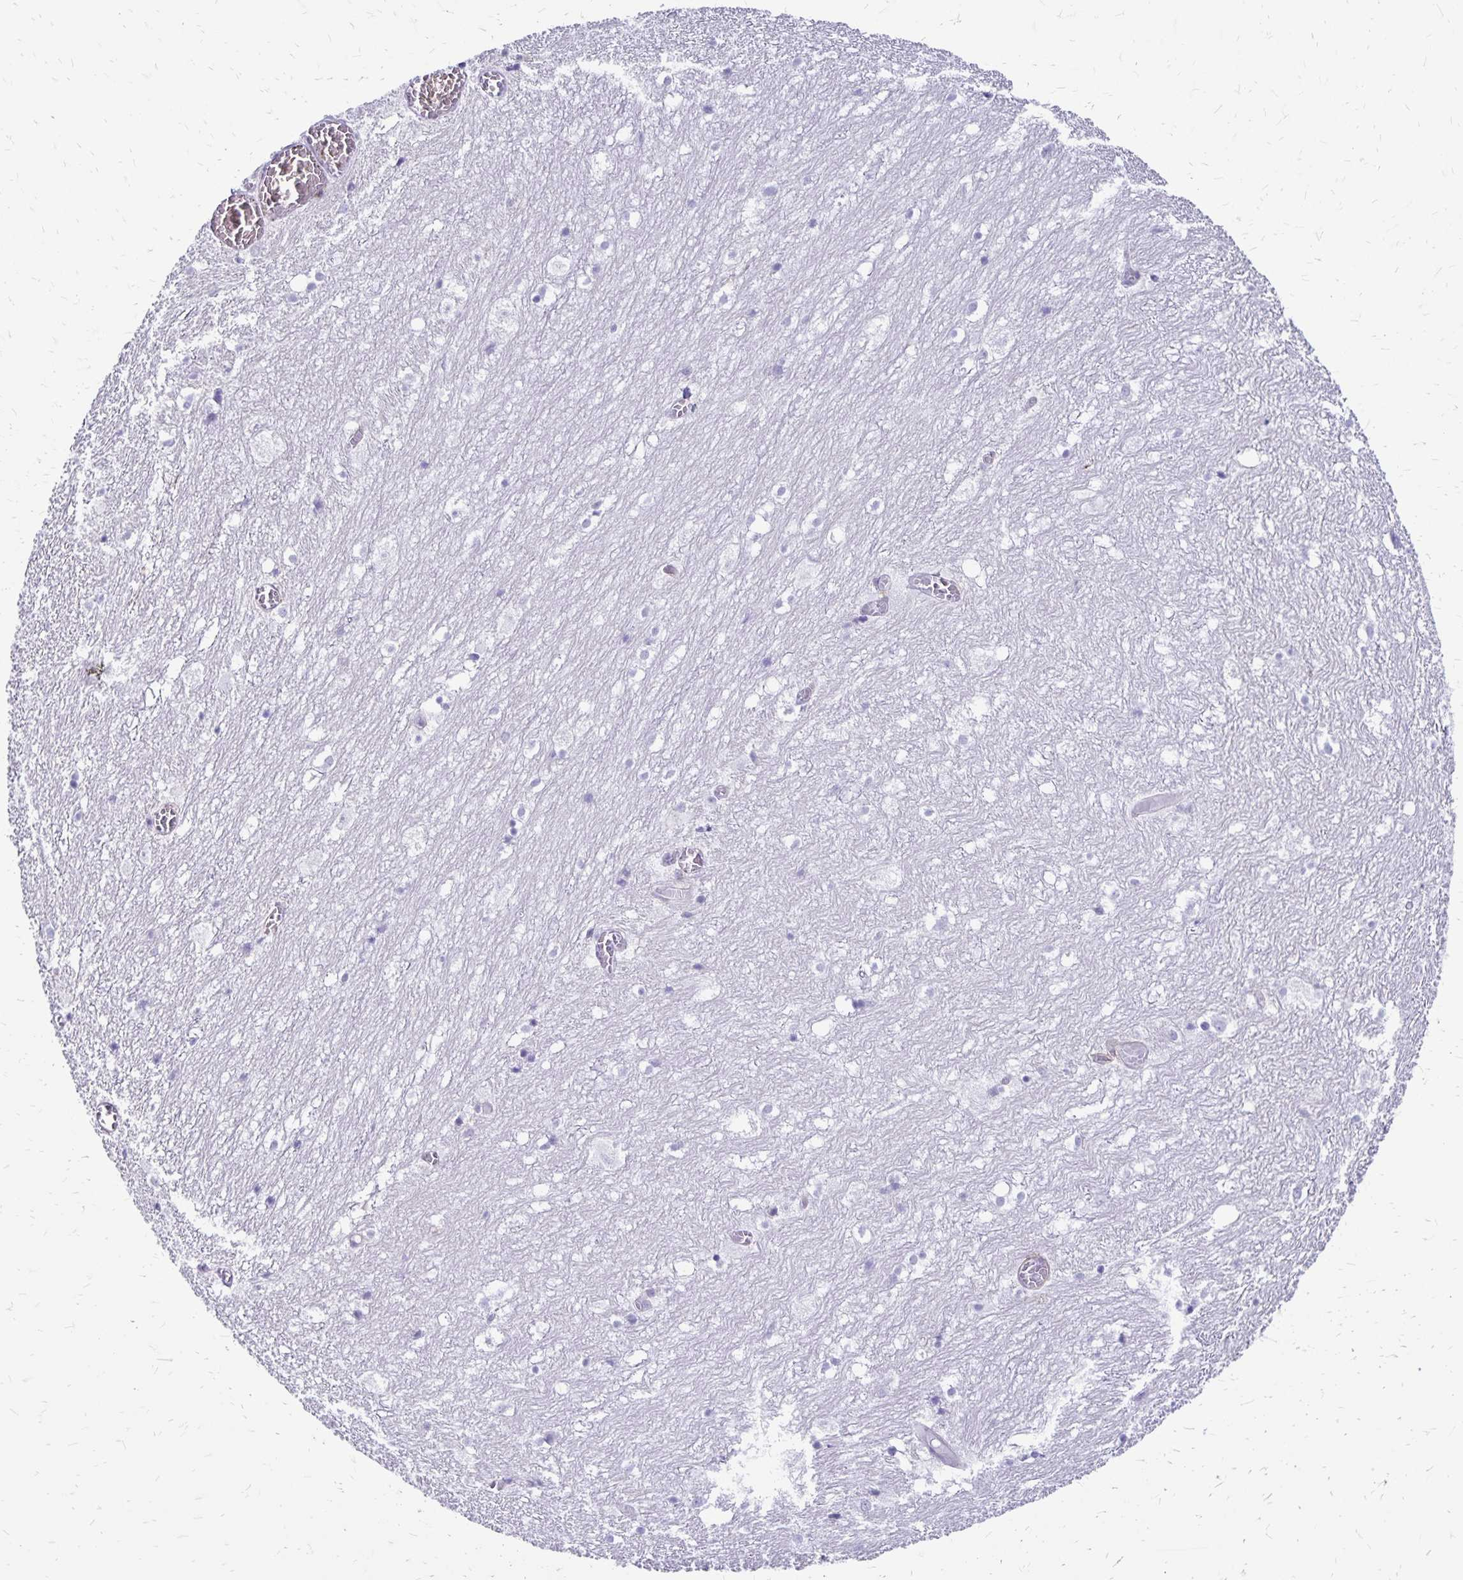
{"staining": {"intensity": "negative", "quantity": "none", "location": "none"}, "tissue": "hippocampus", "cell_type": "Glial cells", "image_type": "normal", "snomed": [{"axis": "morphology", "description": "Normal tissue, NOS"}, {"axis": "topography", "description": "Hippocampus"}], "caption": "DAB immunohistochemical staining of normal hippocampus reveals no significant positivity in glial cells.", "gene": "TNS3", "patient": {"sex": "female", "age": 52}}